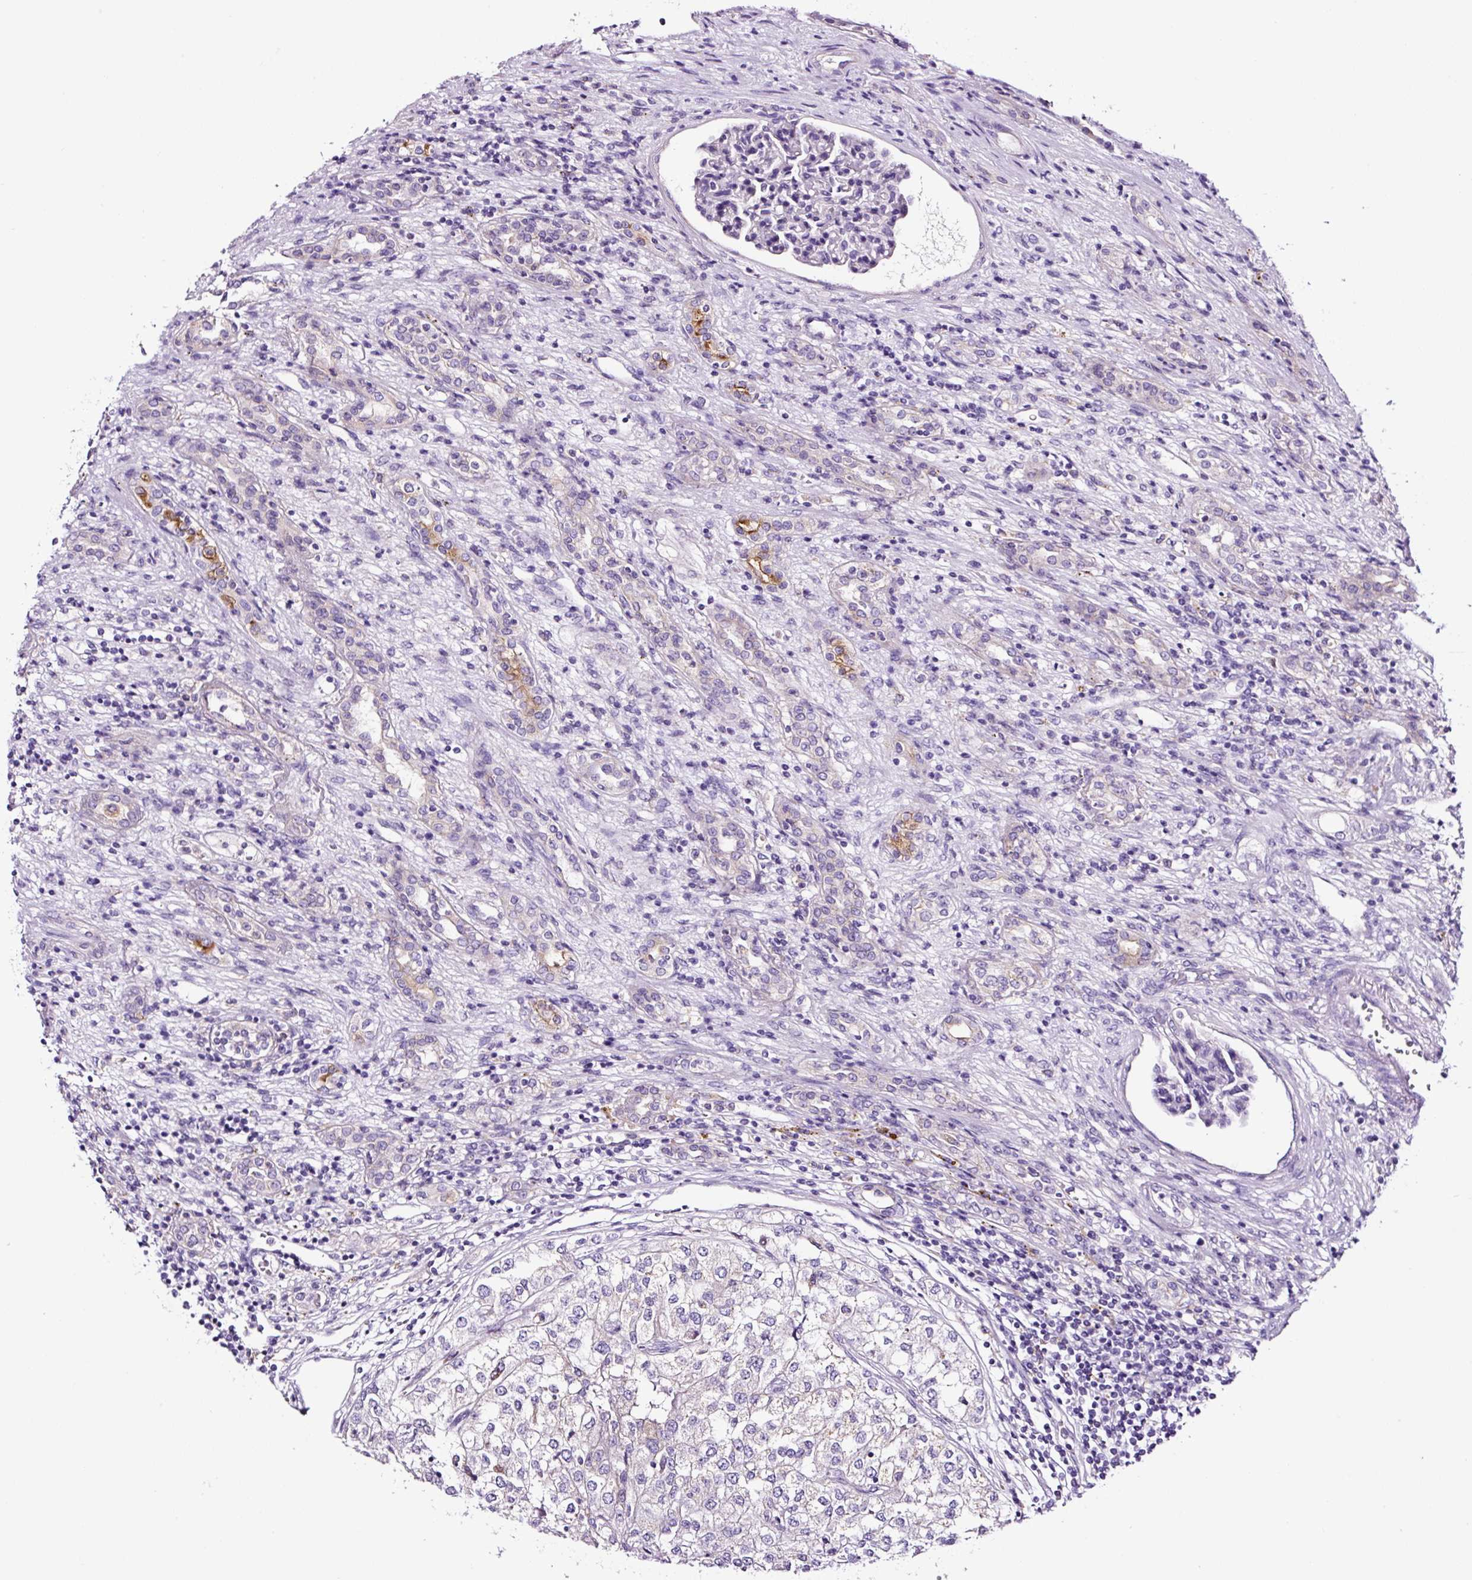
{"staining": {"intensity": "negative", "quantity": "none", "location": "none"}, "tissue": "renal cancer", "cell_type": "Tumor cells", "image_type": "cancer", "snomed": [{"axis": "morphology", "description": "Adenocarcinoma, NOS"}, {"axis": "topography", "description": "Kidney"}], "caption": "This image is of renal adenocarcinoma stained with immunohistochemistry to label a protein in brown with the nuclei are counter-stained blue. There is no expression in tumor cells.", "gene": "FBXL7", "patient": {"sex": "female", "age": 54}}